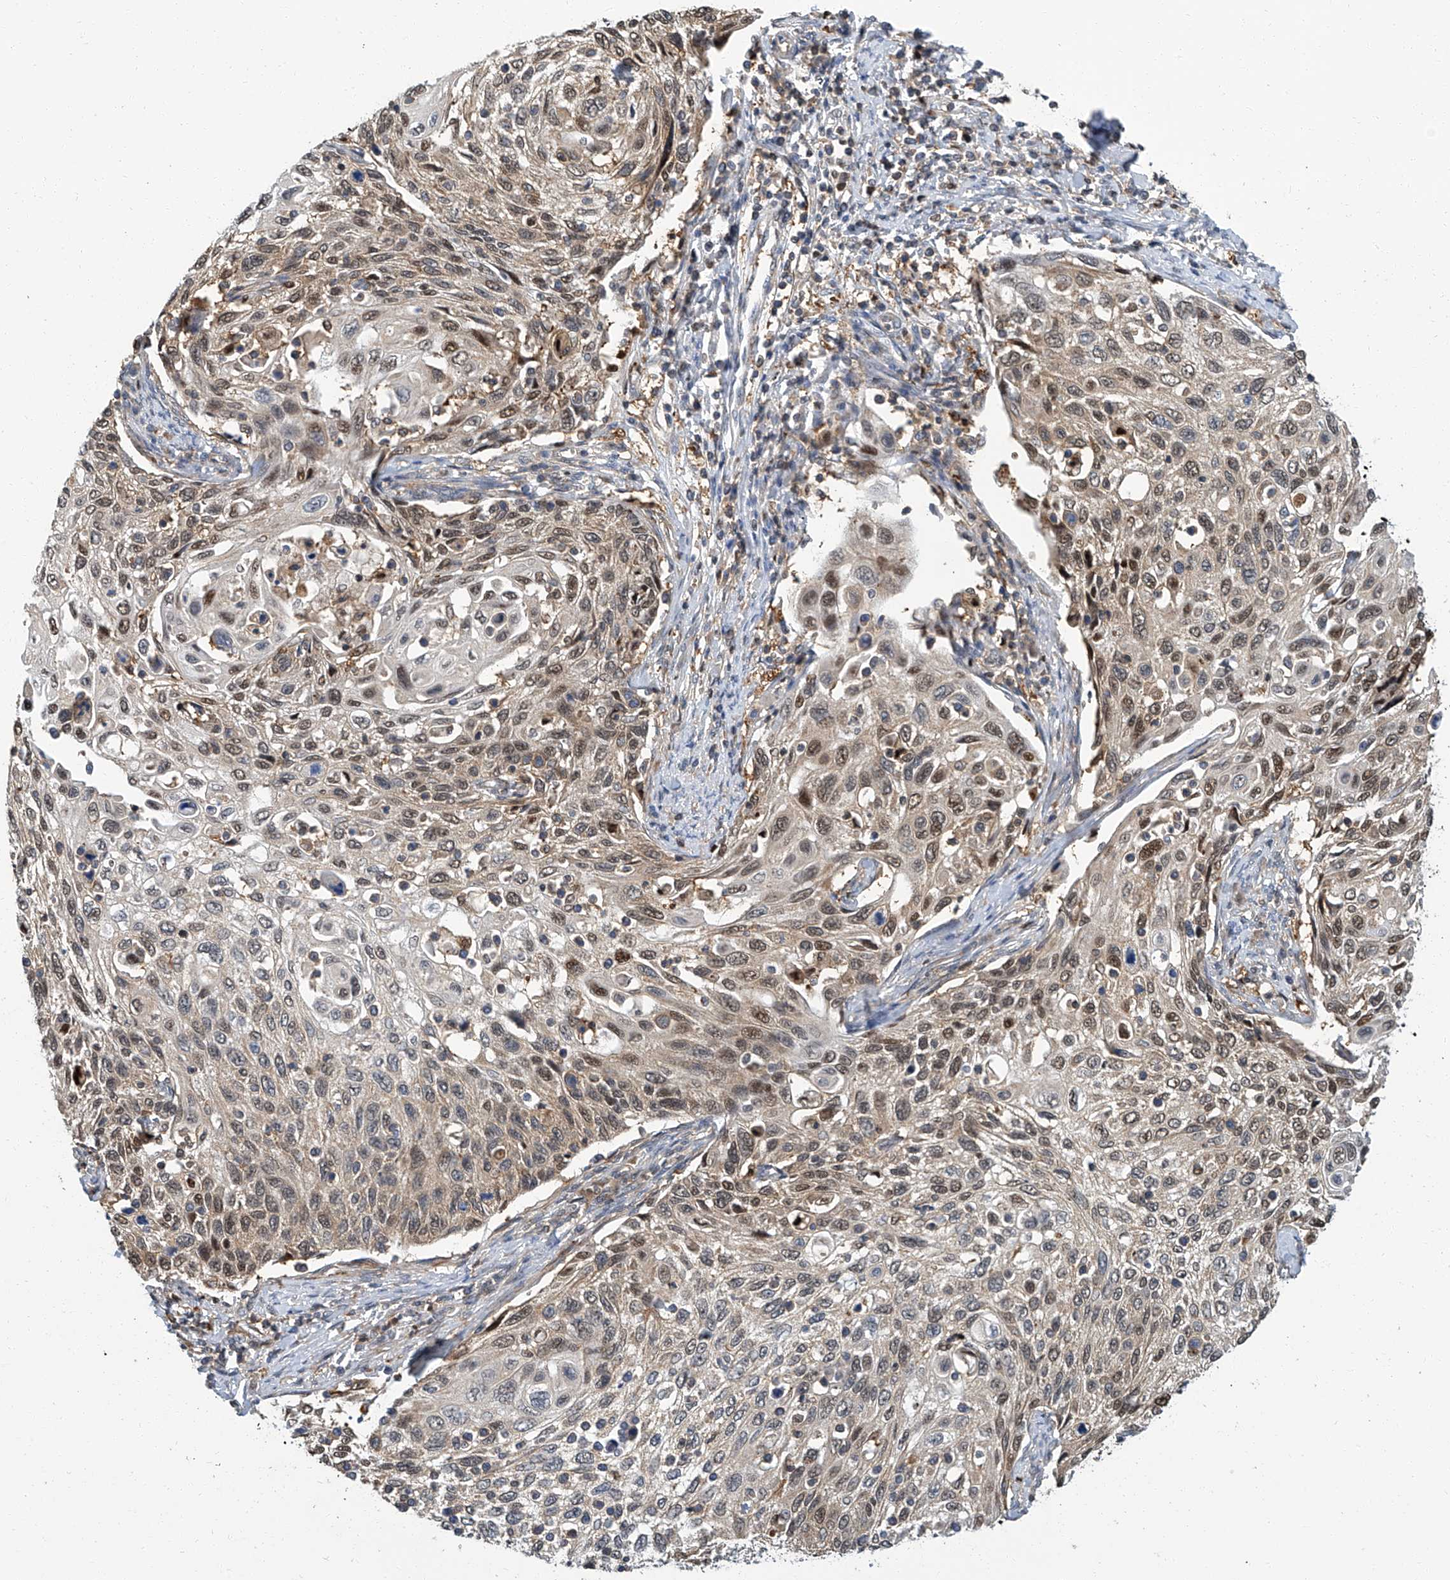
{"staining": {"intensity": "moderate", "quantity": "25%-75%", "location": "nuclear"}, "tissue": "cervical cancer", "cell_type": "Tumor cells", "image_type": "cancer", "snomed": [{"axis": "morphology", "description": "Squamous cell carcinoma, NOS"}, {"axis": "topography", "description": "Cervix"}], "caption": "Protein staining of cervical cancer (squamous cell carcinoma) tissue reveals moderate nuclear expression in about 25%-75% of tumor cells.", "gene": "PSMB10", "patient": {"sex": "female", "age": 70}}